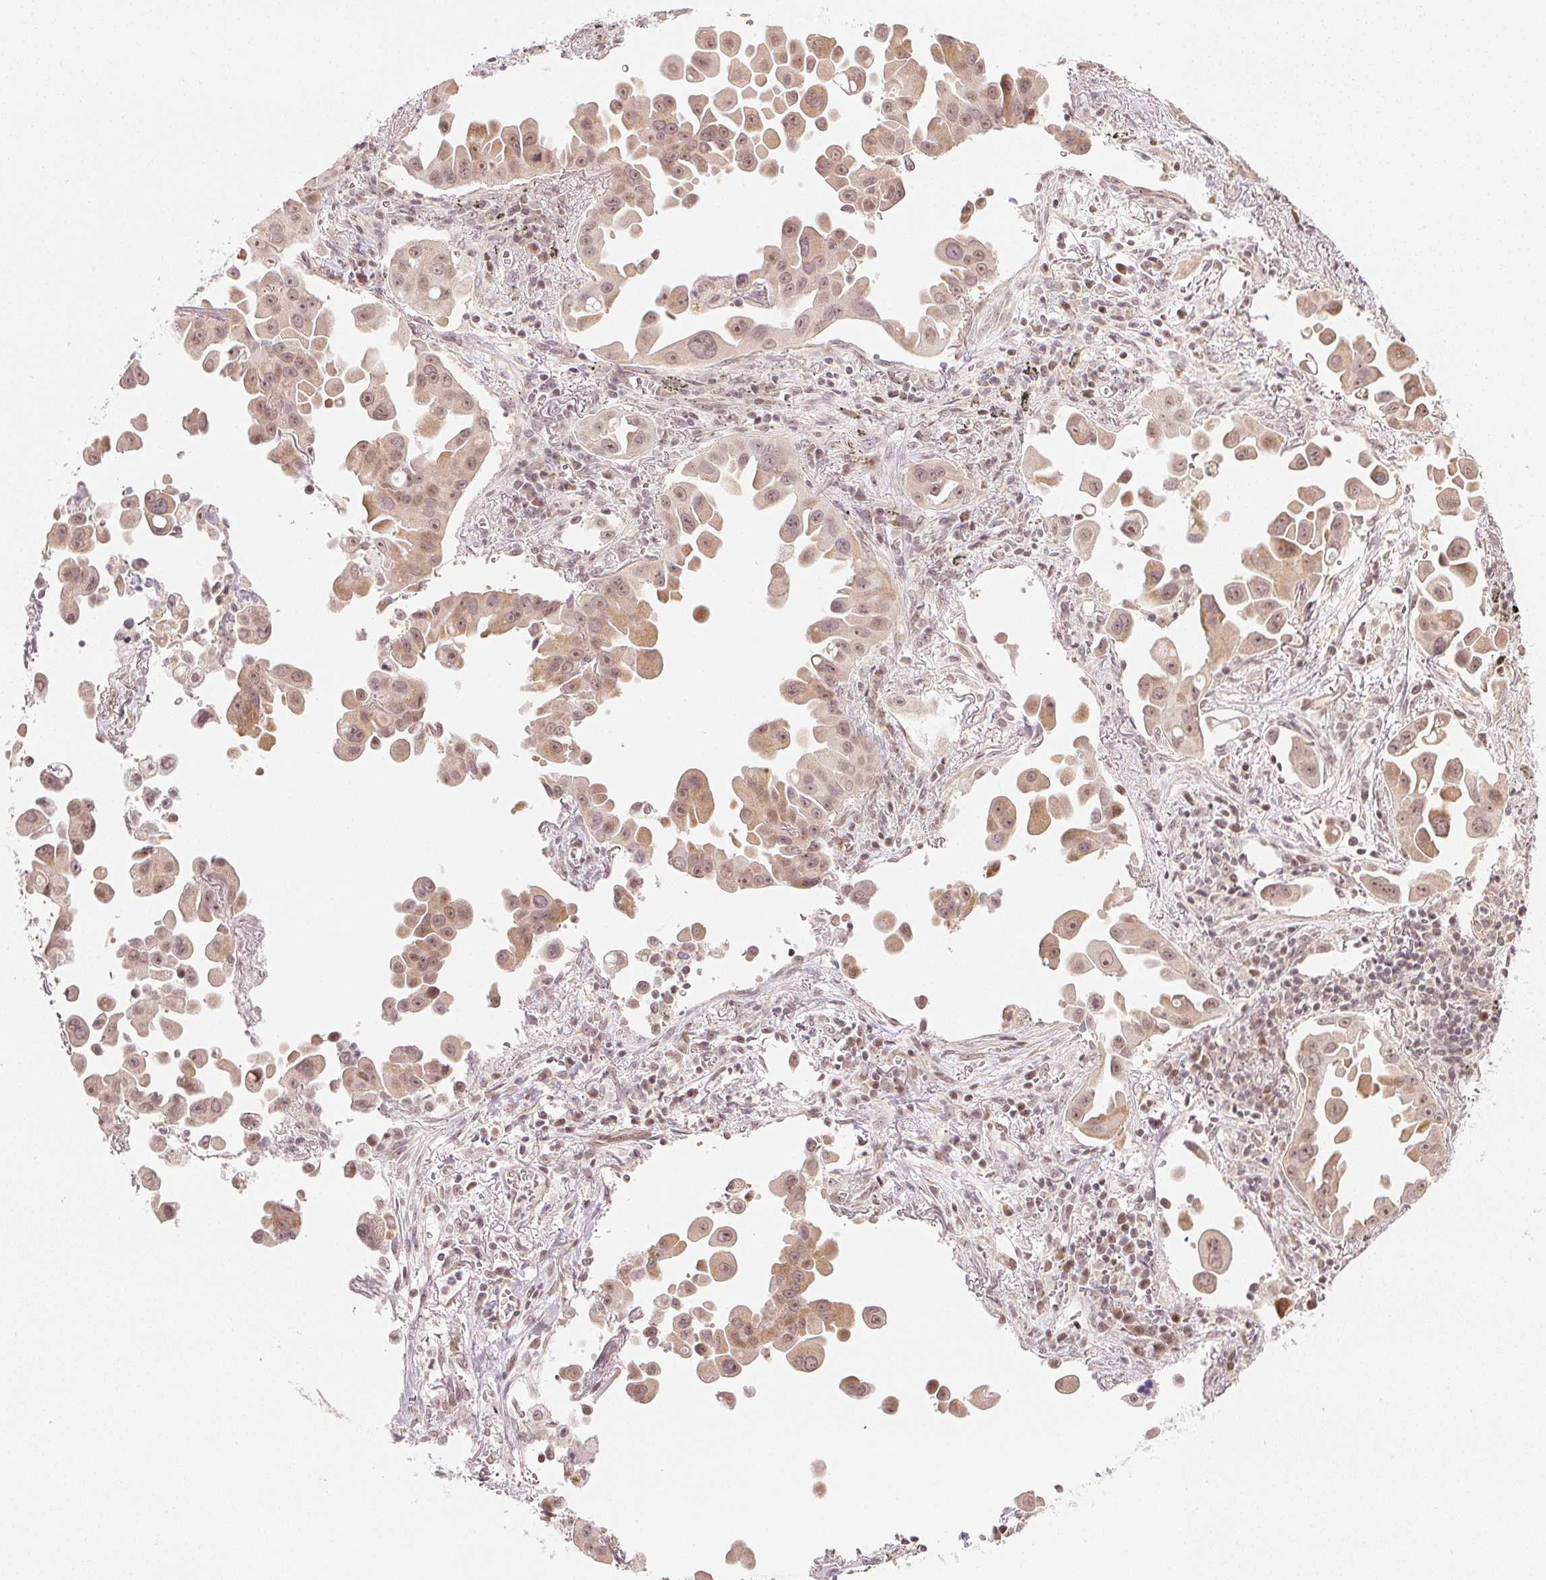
{"staining": {"intensity": "moderate", "quantity": ">75%", "location": "cytoplasmic/membranous,nuclear"}, "tissue": "lung cancer", "cell_type": "Tumor cells", "image_type": "cancer", "snomed": [{"axis": "morphology", "description": "Adenocarcinoma, NOS"}, {"axis": "topography", "description": "Lung"}], "caption": "Moderate cytoplasmic/membranous and nuclear staining for a protein is identified in about >75% of tumor cells of lung cancer using immunohistochemistry.", "gene": "KAT6A", "patient": {"sex": "male", "age": 68}}